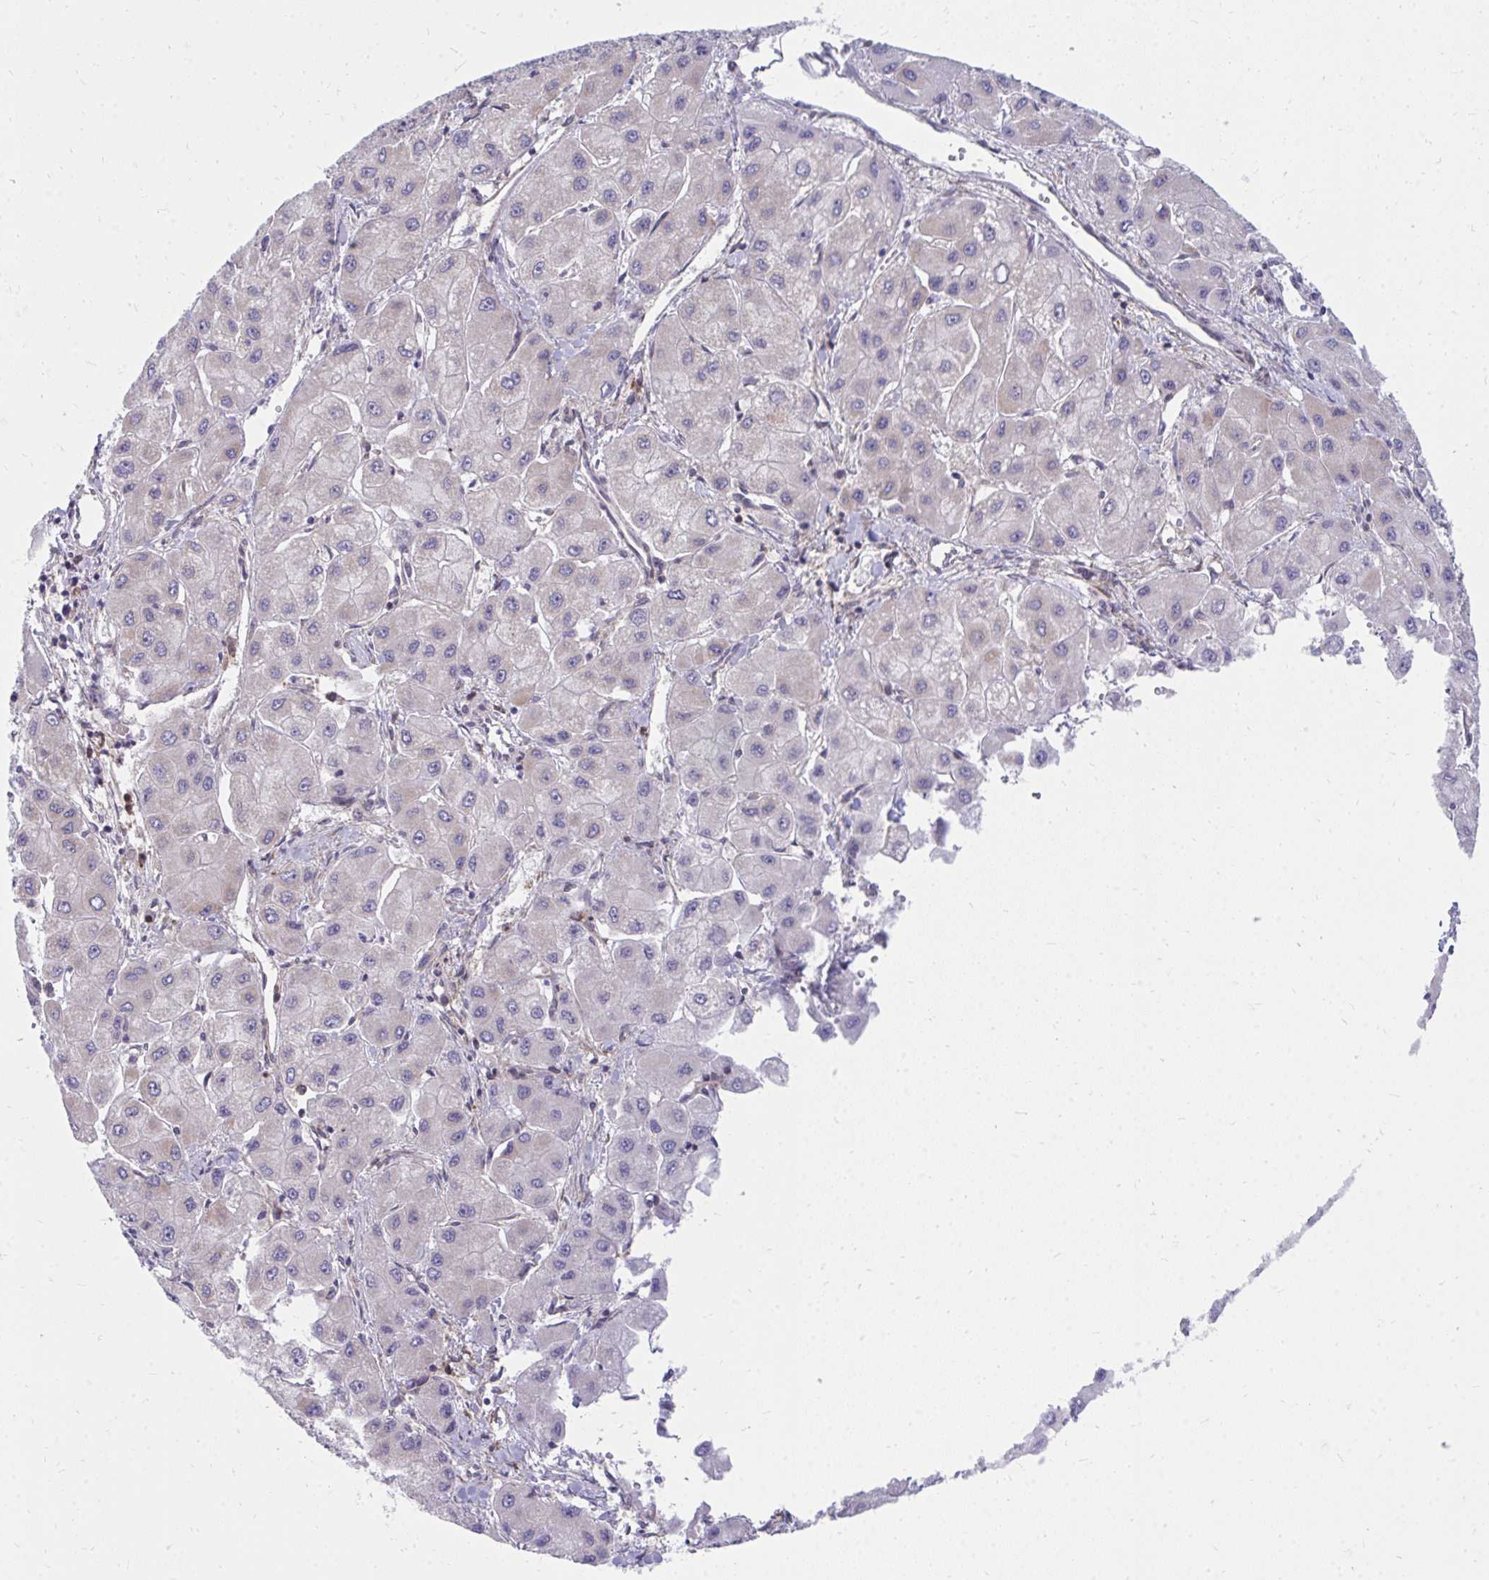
{"staining": {"intensity": "weak", "quantity": "<25%", "location": "cytoplasmic/membranous"}, "tissue": "liver cancer", "cell_type": "Tumor cells", "image_type": "cancer", "snomed": [{"axis": "morphology", "description": "Carcinoma, Hepatocellular, NOS"}, {"axis": "topography", "description": "Liver"}], "caption": "DAB (3,3'-diaminobenzidine) immunohistochemical staining of human liver cancer (hepatocellular carcinoma) displays no significant staining in tumor cells.", "gene": "ASAP1", "patient": {"sex": "male", "age": 40}}